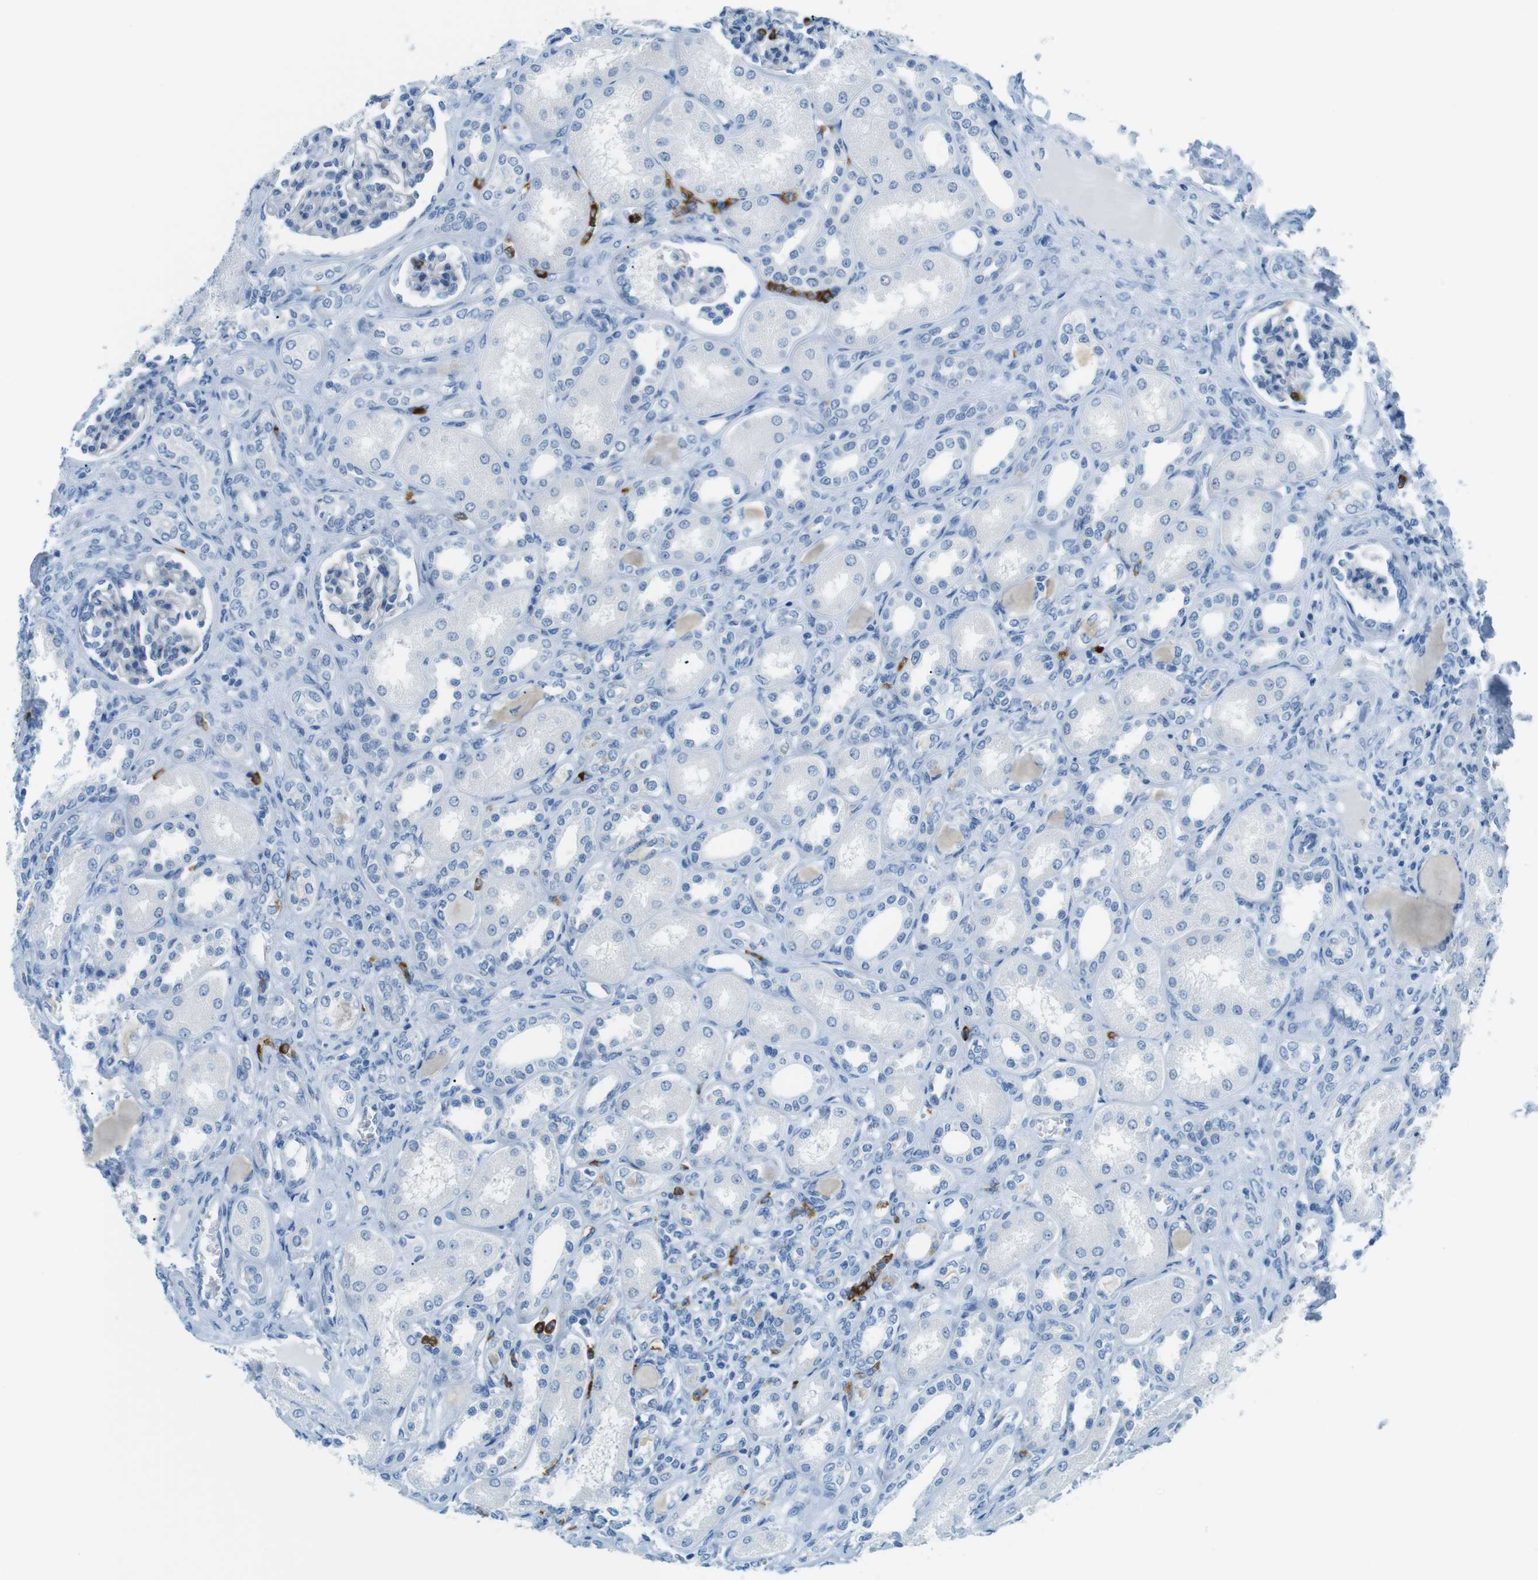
{"staining": {"intensity": "negative", "quantity": "none", "location": "none"}, "tissue": "kidney", "cell_type": "Cells in glomeruli", "image_type": "normal", "snomed": [{"axis": "morphology", "description": "Normal tissue, NOS"}, {"axis": "topography", "description": "Kidney"}], "caption": "Immunohistochemistry of benign human kidney exhibits no staining in cells in glomeruli. The staining is performed using DAB brown chromogen with nuclei counter-stained in using hematoxylin.", "gene": "MCEMP1", "patient": {"sex": "male", "age": 7}}